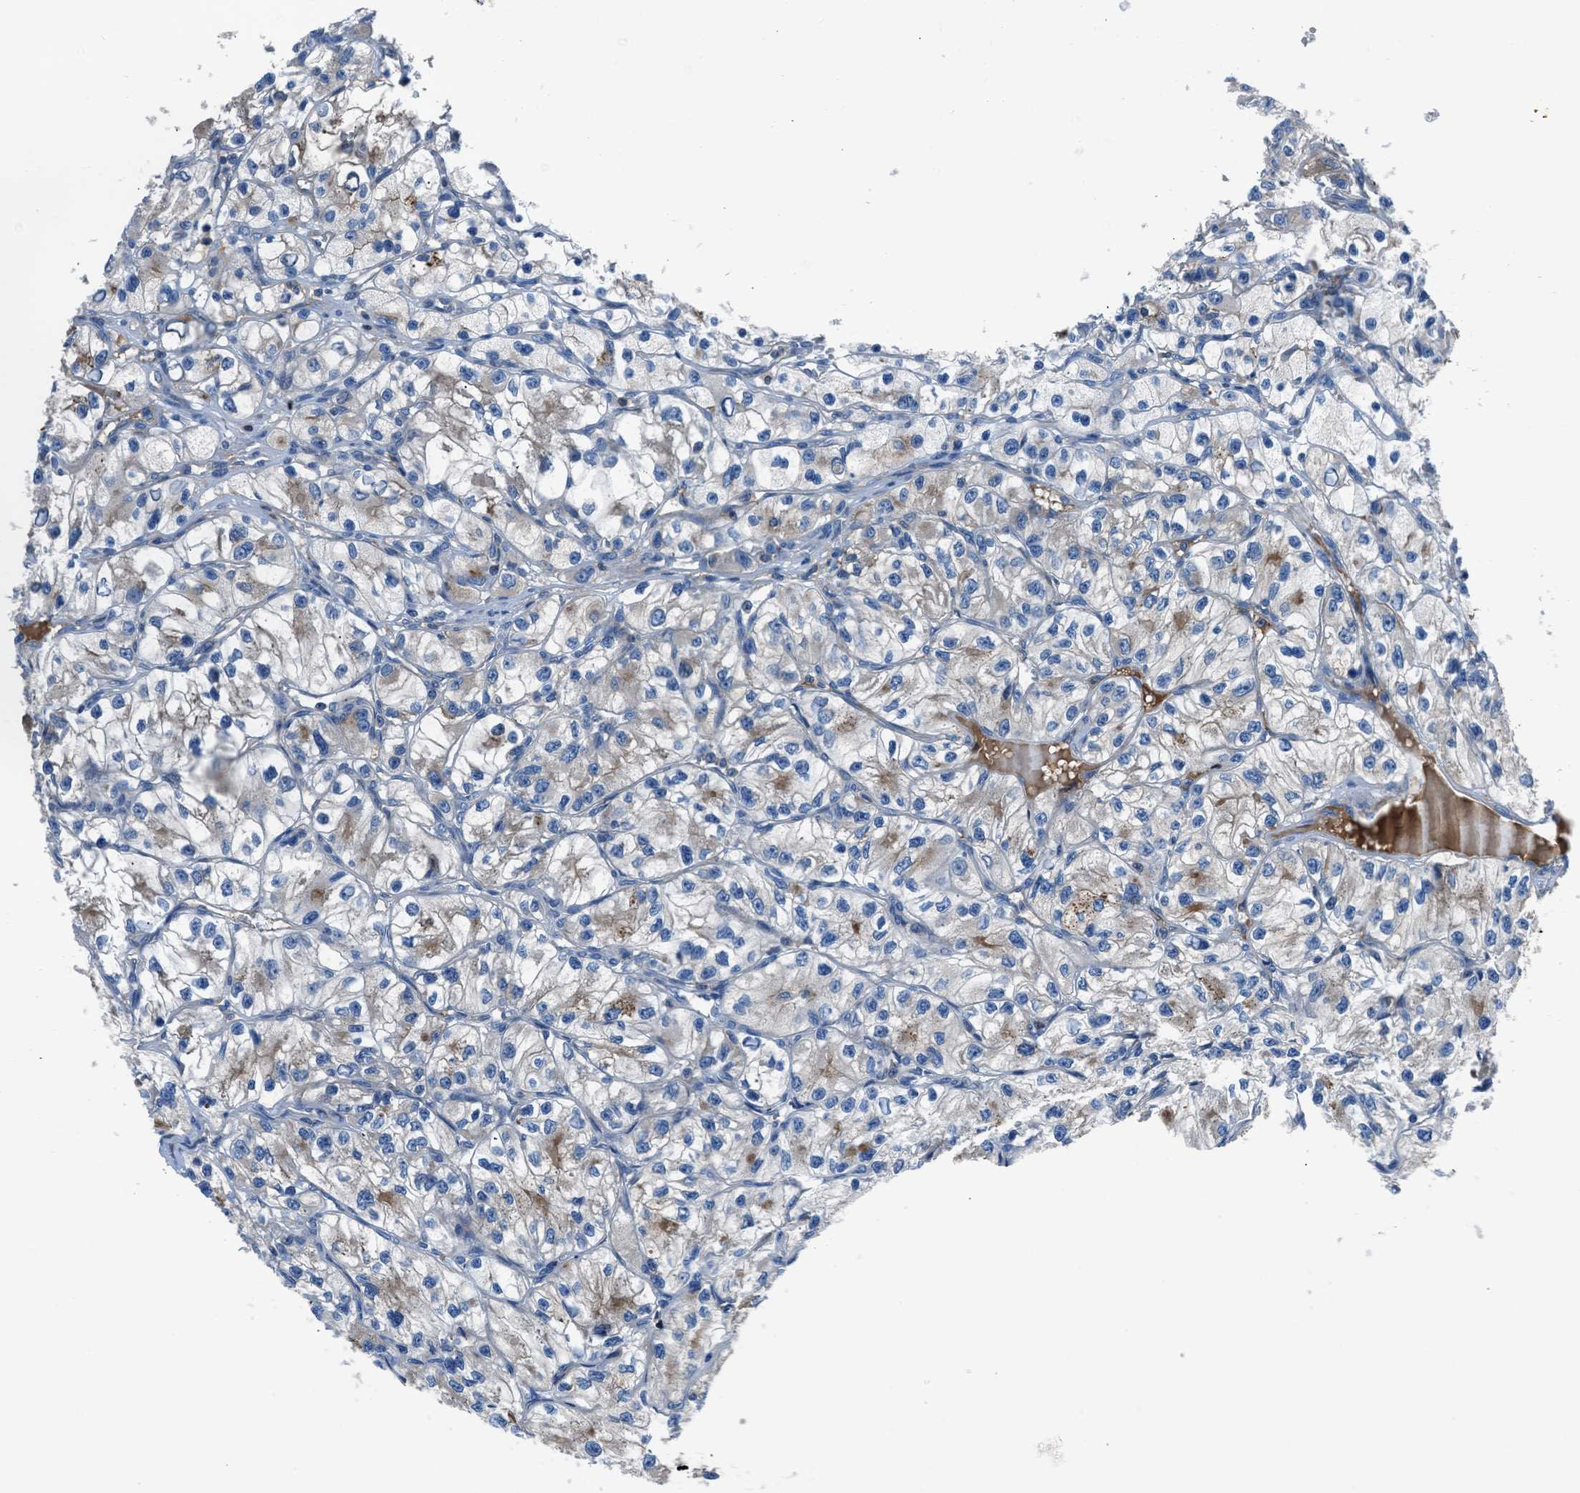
{"staining": {"intensity": "weak", "quantity": "<25%", "location": "cytoplasmic/membranous"}, "tissue": "renal cancer", "cell_type": "Tumor cells", "image_type": "cancer", "snomed": [{"axis": "morphology", "description": "Adenocarcinoma, NOS"}, {"axis": "topography", "description": "Kidney"}], "caption": "Immunohistochemistry of renal cancer (adenocarcinoma) shows no expression in tumor cells.", "gene": "SLC38A6", "patient": {"sex": "female", "age": 57}}